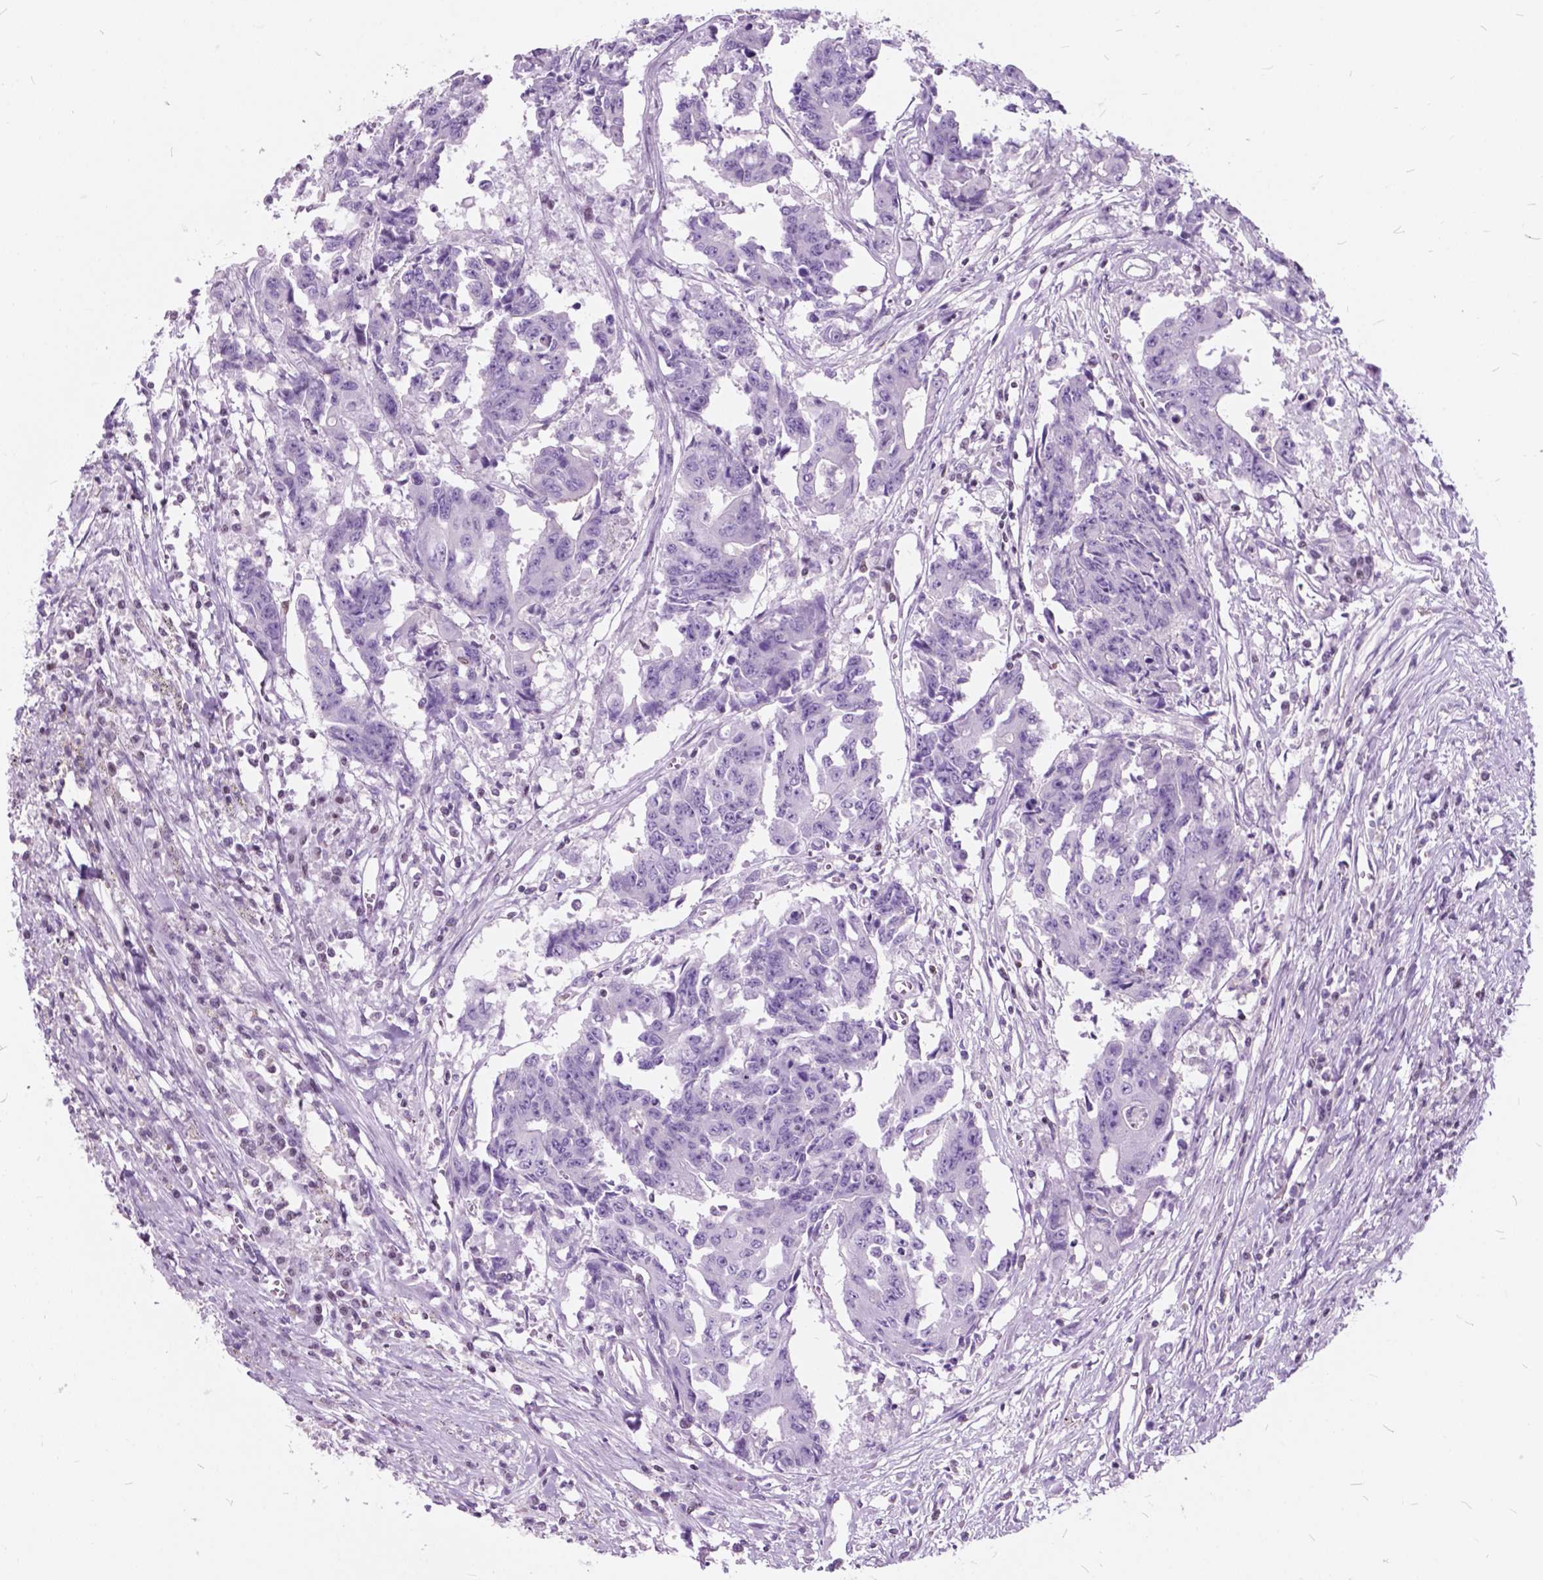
{"staining": {"intensity": "negative", "quantity": "none", "location": "none"}, "tissue": "colorectal cancer", "cell_type": "Tumor cells", "image_type": "cancer", "snomed": [{"axis": "morphology", "description": "Adenocarcinoma, NOS"}, {"axis": "topography", "description": "Rectum"}], "caption": "Immunohistochemical staining of colorectal adenocarcinoma exhibits no significant expression in tumor cells.", "gene": "SP140", "patient": {"sex": "male", "age": 54}}